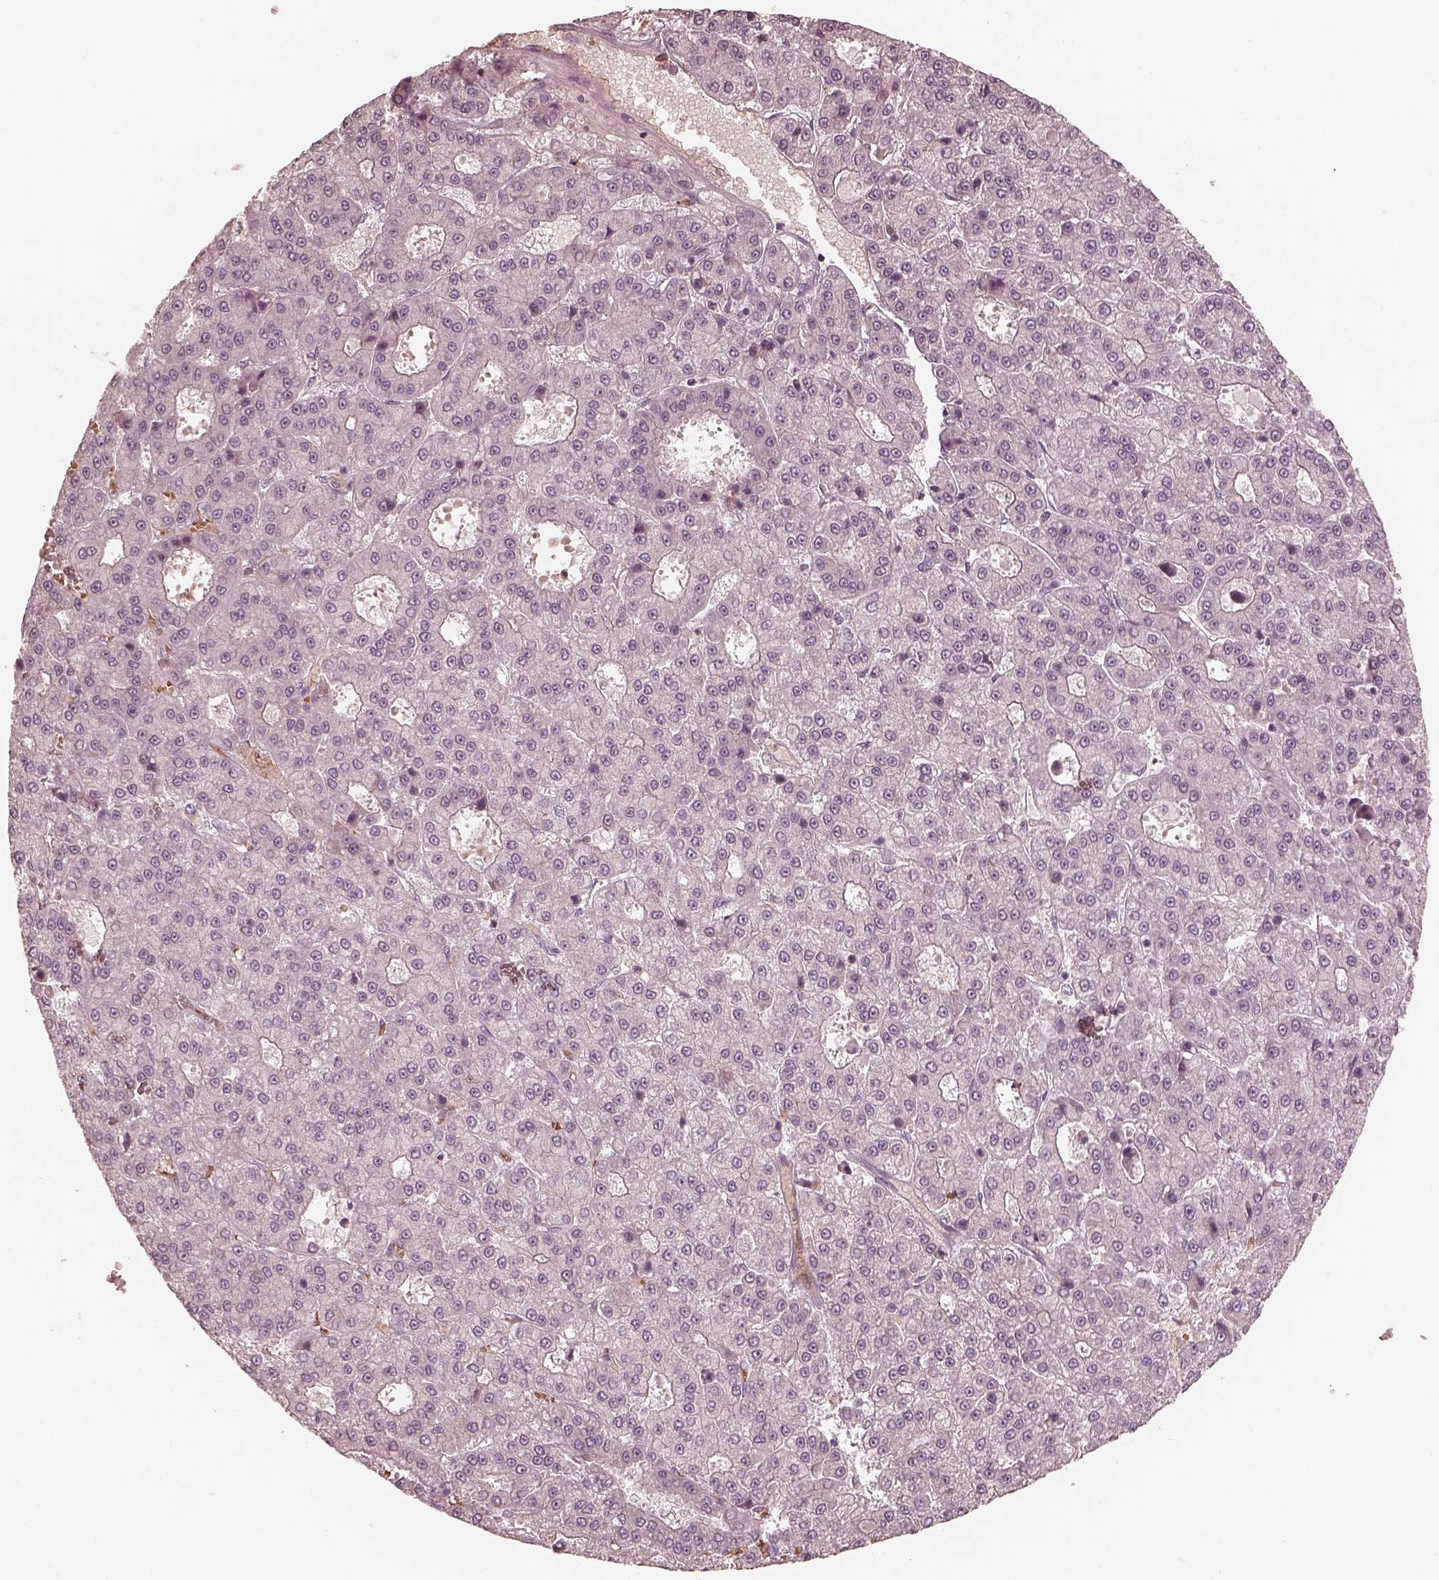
{"staining": {"intensity": "negative", "quantity": "none", "location": "none"}, "tissue": "liver cancer", "cell_type": "Tumor cells", "image_type": "cancer", "snomed": [{"axis": "morphology", "description": "Carcinoma, Hepatocellular, NOS"}, {"axis": "topography", "description": "Liver"}], "caption": "A micrograph of liver cancer stained for a protein demonstrates no brown staining in tumor cells.", "gene": "ANKLE1", "patient": {"sex": "male", "age": 70}}